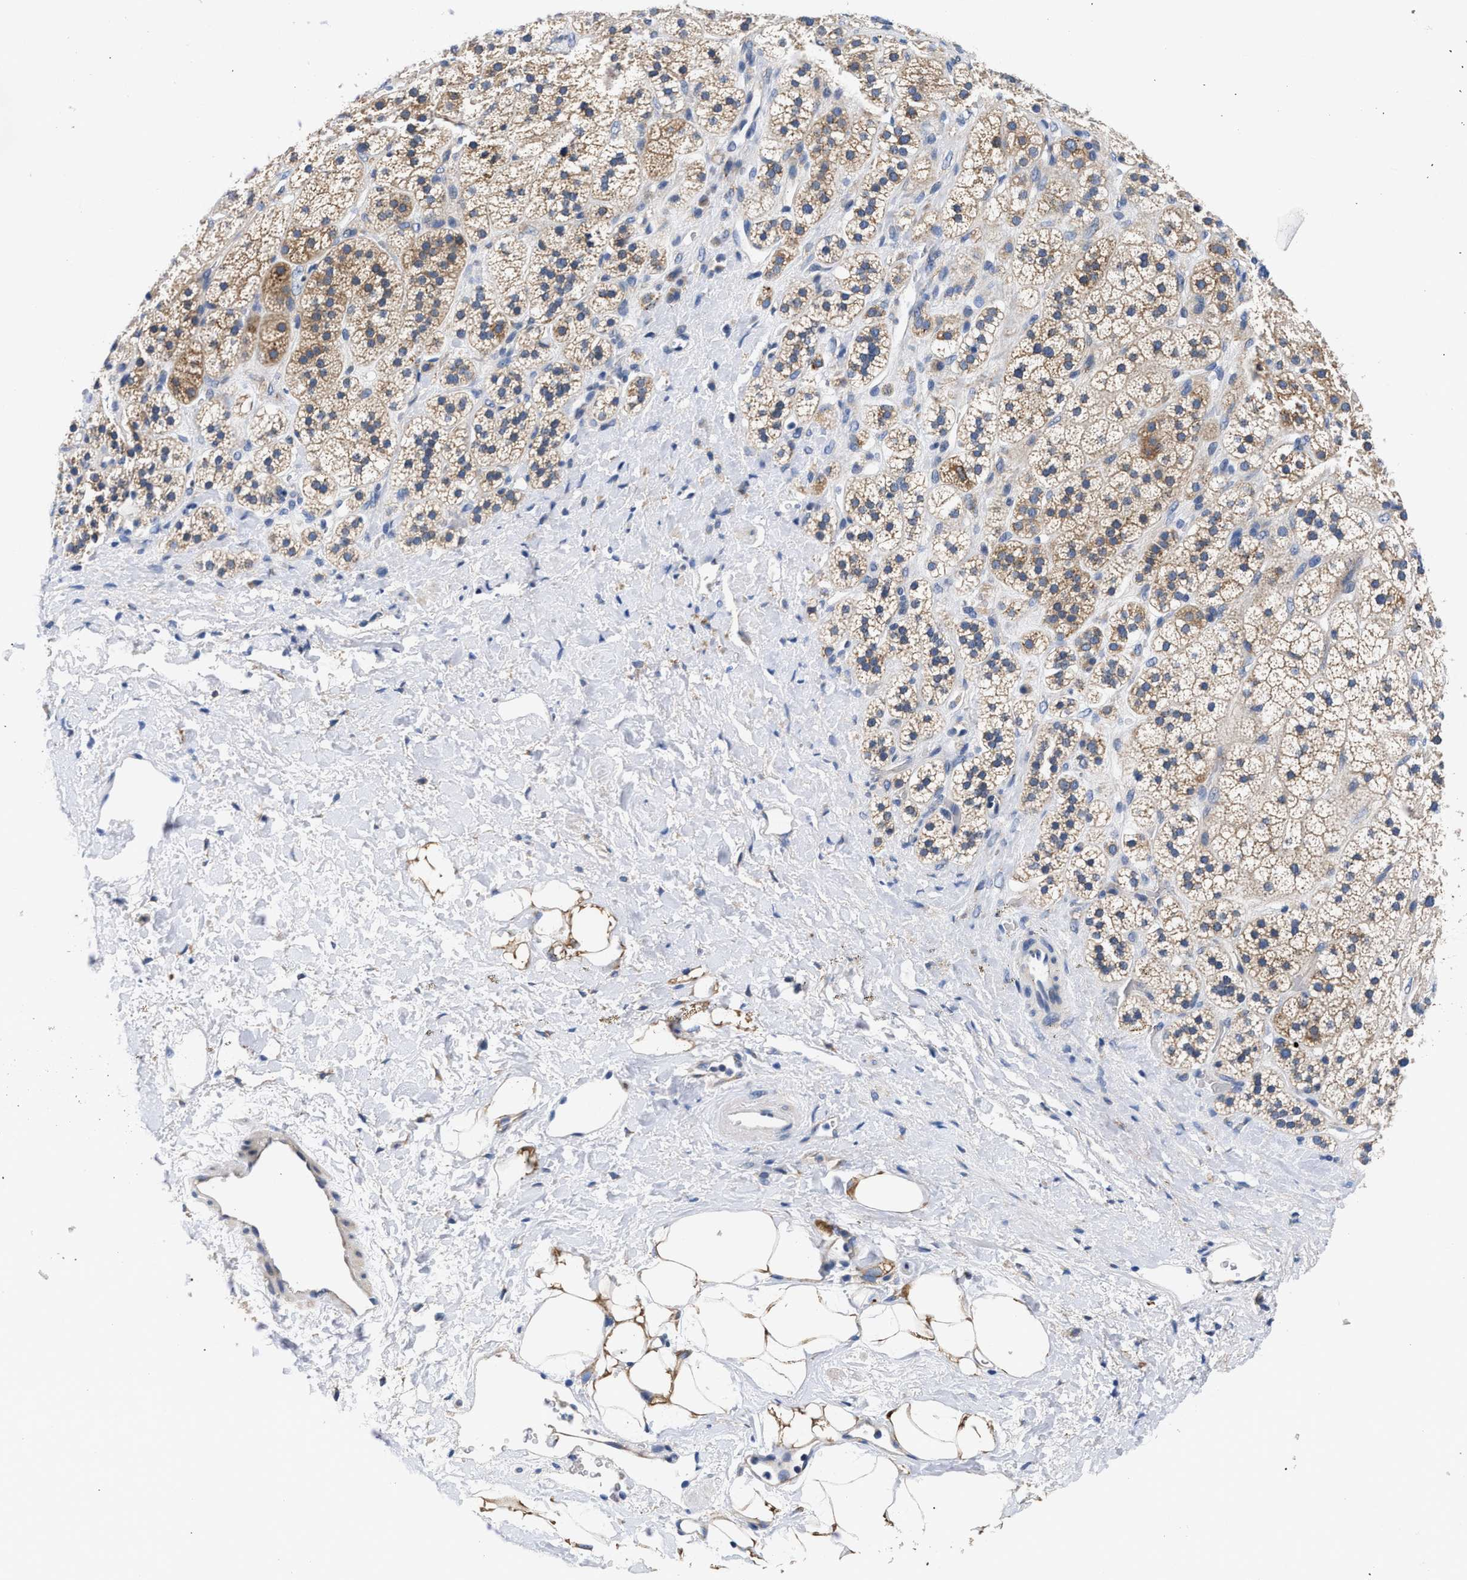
{"staining": {"intensity": "moderate", "quantity": ">75%", "location": "cytoplasmic/membranous"}, "tissue": "adrenal gland", "cell_type": "Glandular cells", "image_type": "normal", "snomed": [{"axis": "morphology", "description": "Normal tissue, NOS"}, {"axis": "topography", "description": "Adrenal gland"}], "caption": "The photomicrograph reveals staining of unremarkable adrenal gland, revealing moderate cytoplasmic/membranous protein expression (brown color) within glandular cells. (DAB (3,3'-diaminobenzidine) IHC with brightfield microscopy, high magnification).", "gene": "RINT1", "patient": {"sex": "male", "age": 56}}